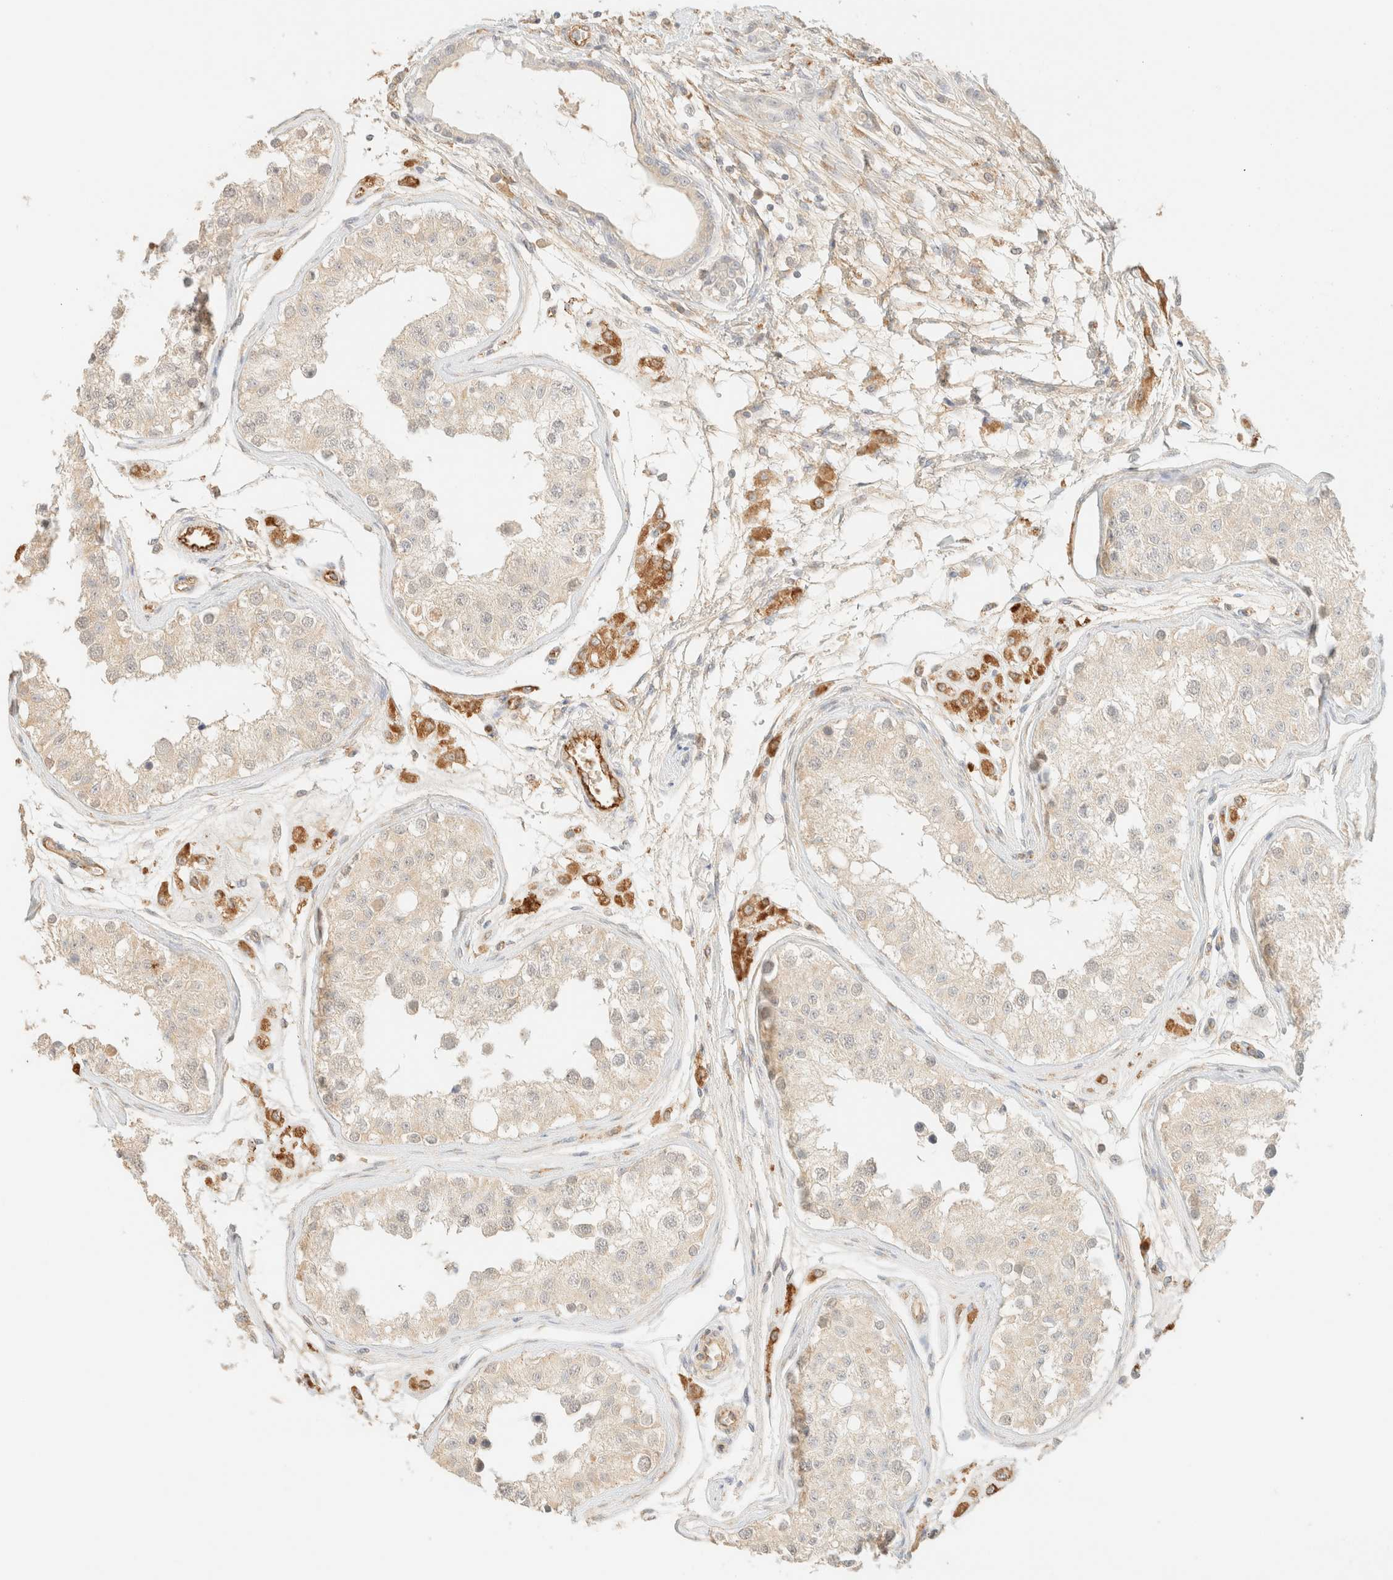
{"staining": {"intensity": "weak", "quantity": "<25%", "location": "cytoplasmic/membranous"}, "tissue": "testis", "cell_type": "Cells in seminiferous ducts", "image_type": "normal", "snomed": [{"axis": "morphology", "description": "Normal tissue, NOS"}, {"axis": "morphology", "description": "Adenocarcinoma, metastatic, NOS"}, {"axis": "topography", "description": "Testis"}], "caption": "DAB immunohistochemical staining of benign testis reveals no significant positivity in cells in seminiferous ducts.", "gene": "SPARCL1", "patient": {"sex": "male", "age": 26}}